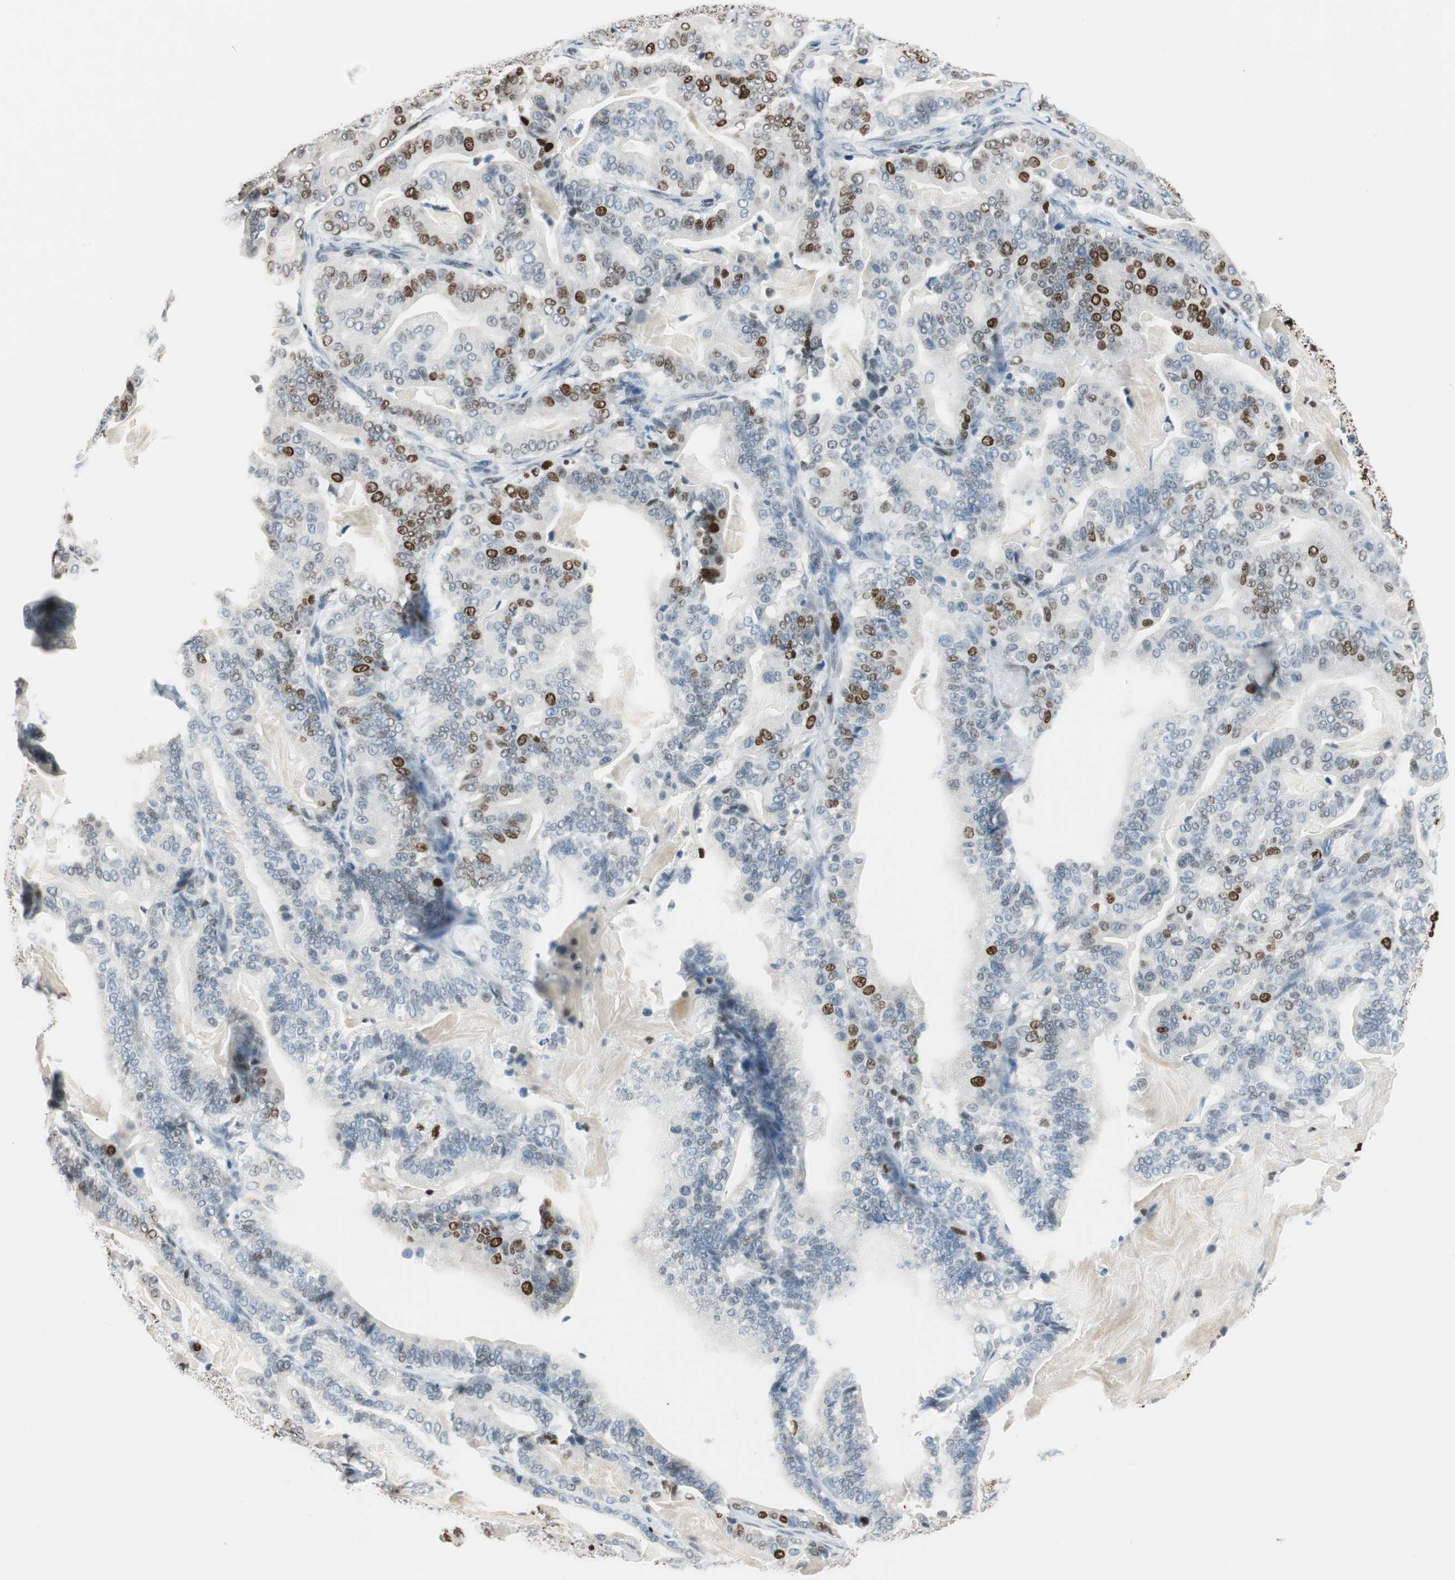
{"staining": {"intensity": "moderate", "quantity": "25%-75%", "location": "nuclear"}, "tissue": "pancreatic cancer", "cell_type": "Tumor cells", "image_type": "cancer", "snomed": [{"axis": "morphology", "description": "Adenocarcinoma, NOS"}, {"axis": "topography", "description": "Pancreas"}], "caption": "DAB immunohistochemical staining of human pancreatic adenocarcinoma shows moderate nuclear protein positivity in approximately 25%-75% of tumor cells.", "gene": "EZH2", "patient": {"sex": "male", "age": 63}}